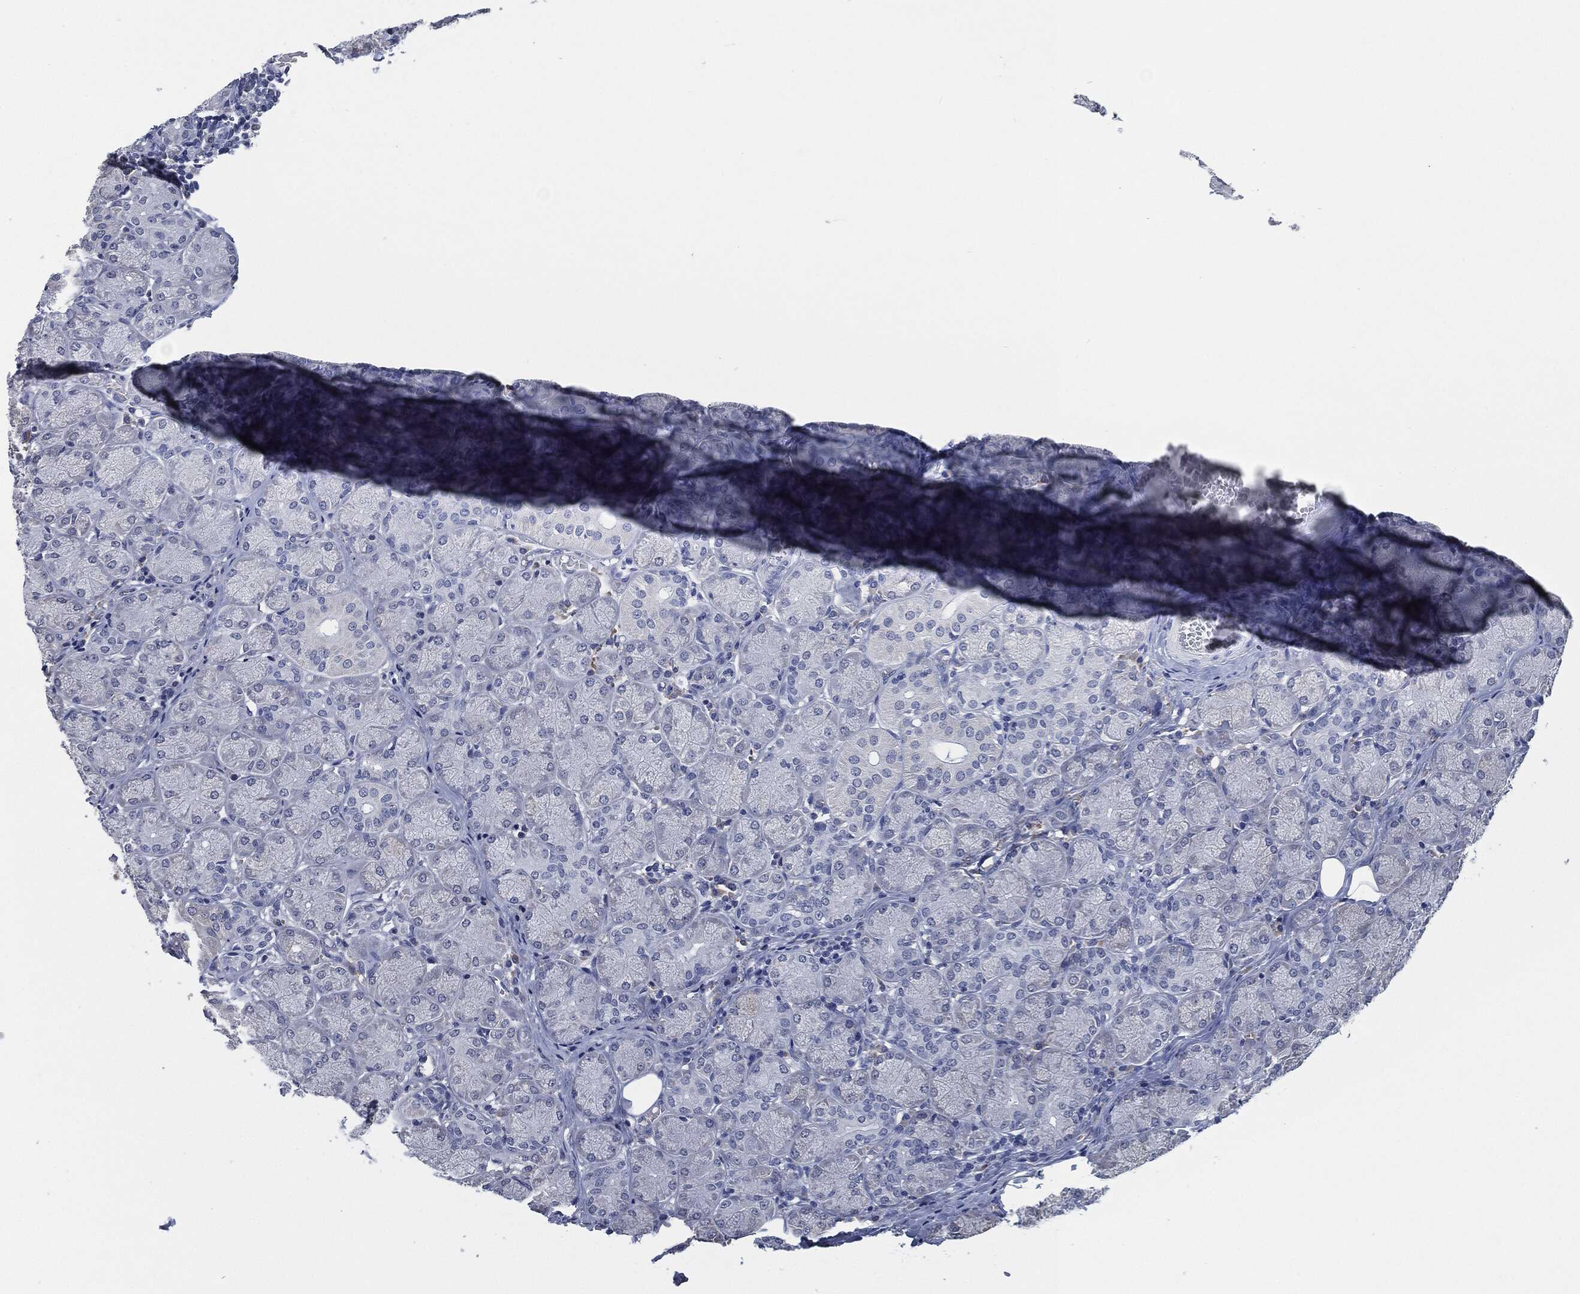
{"staining": {"intensity": "negative", "quantity": "none", "location": "none"}, "tissue": "salivary gland", "cell_type": "Glandular cells", "image_type": "normal", "snomed": [{"axis": "morphology", "description": "Normal tissue, NOS"}, {"axis": "topography", "description": "Salivary gland"}, {"axis": "topography", "description": "Peripheral nerve tissue"}], "caption": "DAB (3,3'-diaminobenzidine) immunohistochemical staining of benign human salivary gland reveals no significant staining in glandular cells. The staining is performed using DAB (3,3'-diaminobenzidine) brown chromogen with nuclei counter-stained in using hematoxylin.", "gene": "IL2RG", "patient": {"sex": "female", "age": 24}}